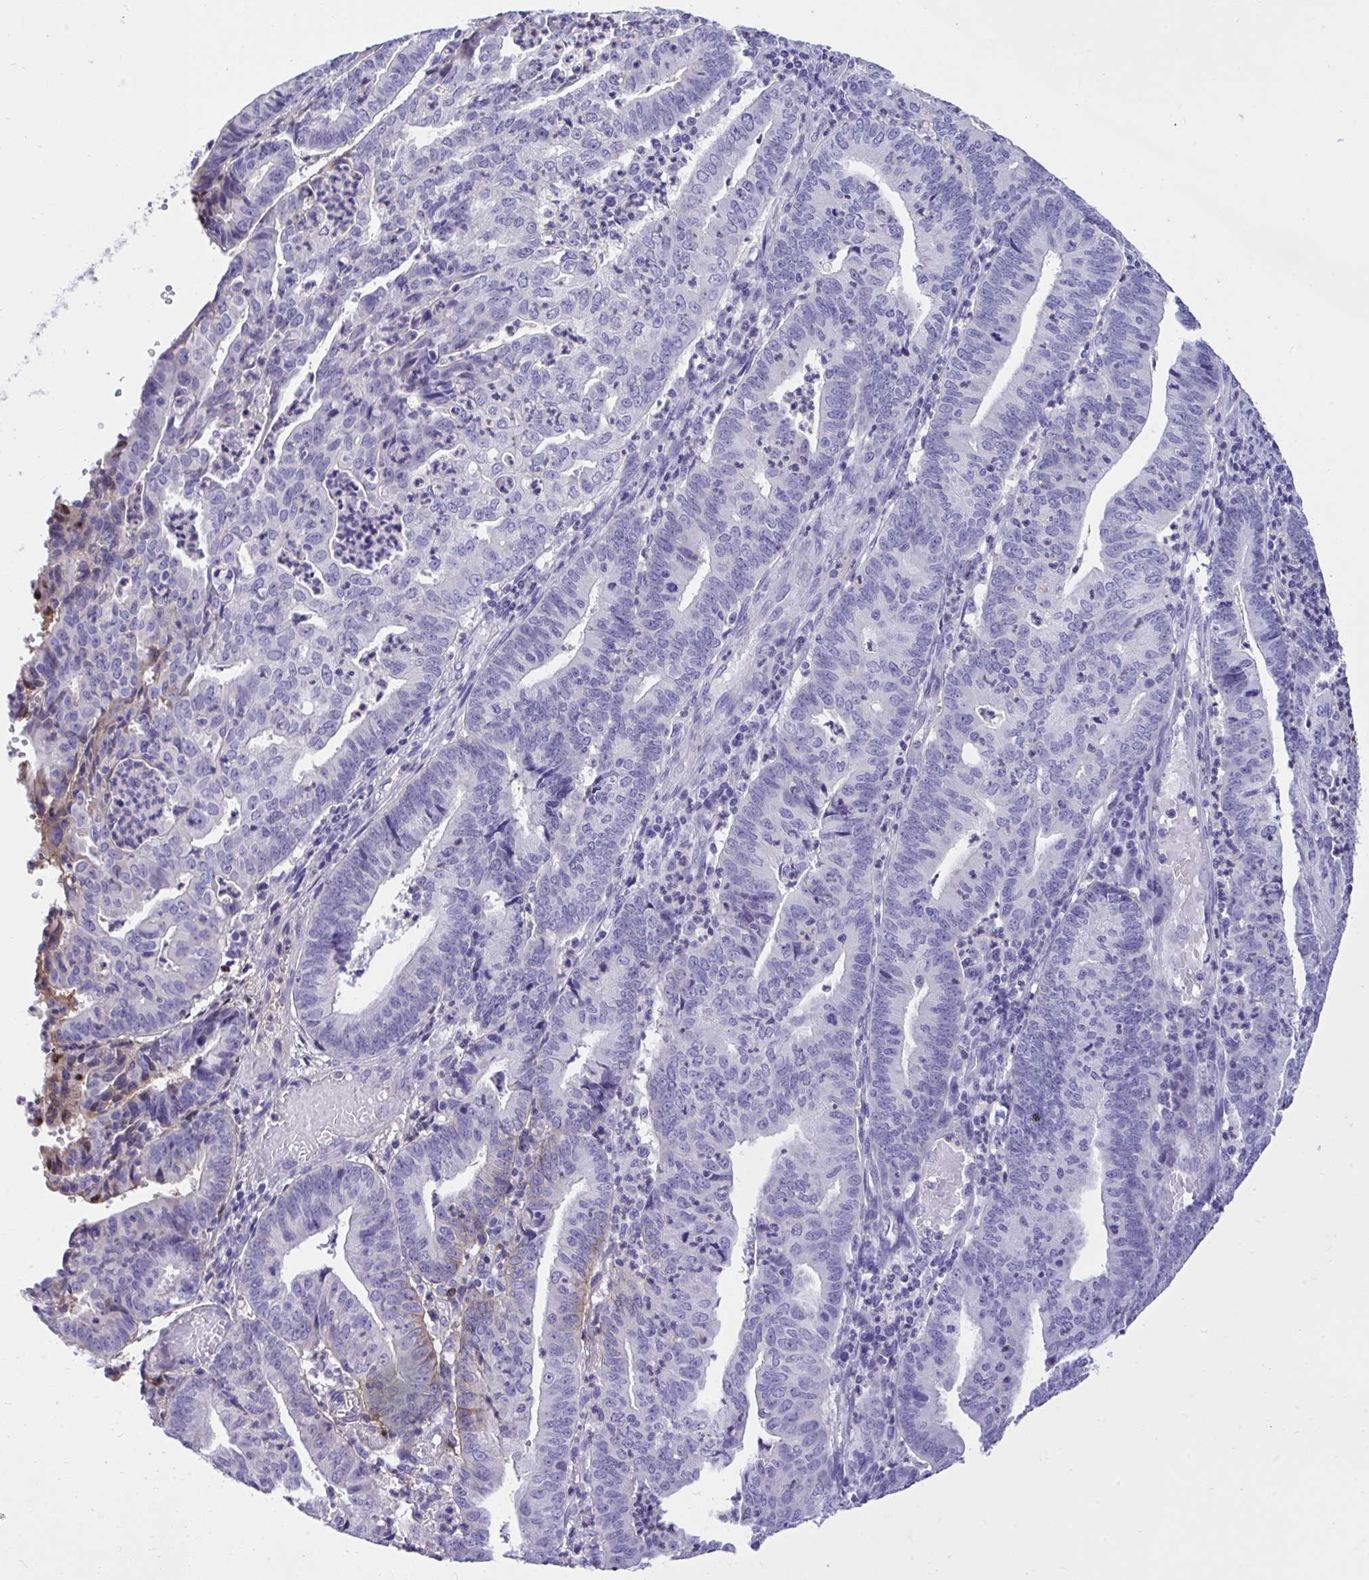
{"staining": {"intensity": "moderate", "quantity": "<25%", "location": "cytoplasmic/membranous"}, "tissue": "endometrial cancer", "cell_type": "Tumor cells", "image_type": "cancer", "snomed": [{"axis": "morphology", "description": "Adenocarcinoma, NOS"}, {"axis": "topography", "description": "Endometrium"}], "caption": "Brown immunohistochemical staining in endometrial cancer (adenocarcinoma) shows moderate cytoplasmic/membranous staining in approximately <25% of tumor cells.", "gene": "HRG", "patient": {"sex": "female", "age": 60}}